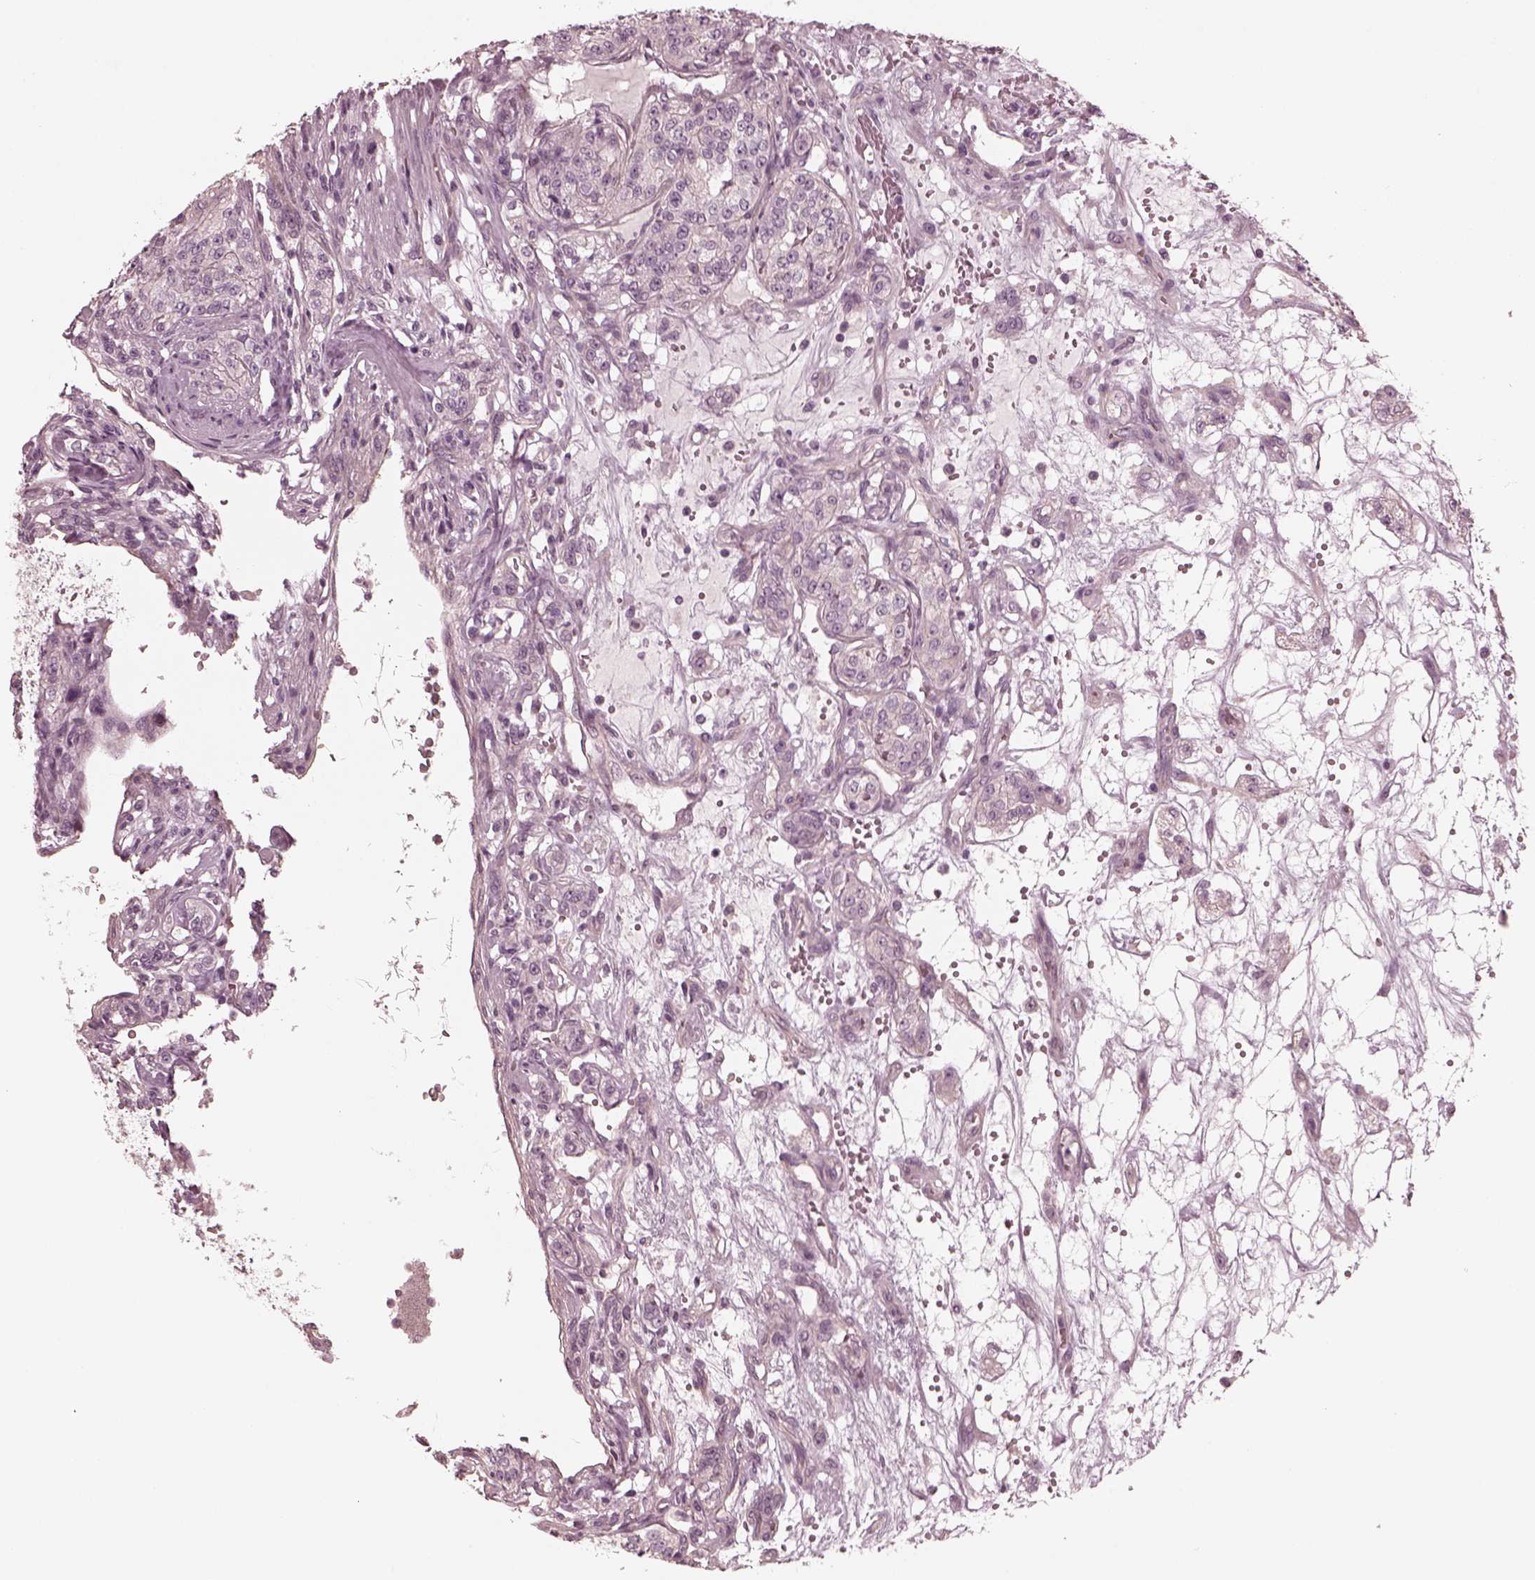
{"staining": {"intensity": "negative", "quantity": "none", "location": "none"}, "tissue": "renal cancer", "cell_type": "Tumor cells", "image_type": "cancer", "snomed": [{"axis": "morphology", "description": "Adenocarcinoma, NOS"}, {"axis": "topography", "description": "Kidney"}], "caption": "Protein analysis of renal cancer reveals no significant expression in tumor cells. (Immunohistochemistry (ihc), brightfield microscopy, high magnification).", "gene": "KIF6", "patient": {"sex": "female", "age": 63}}